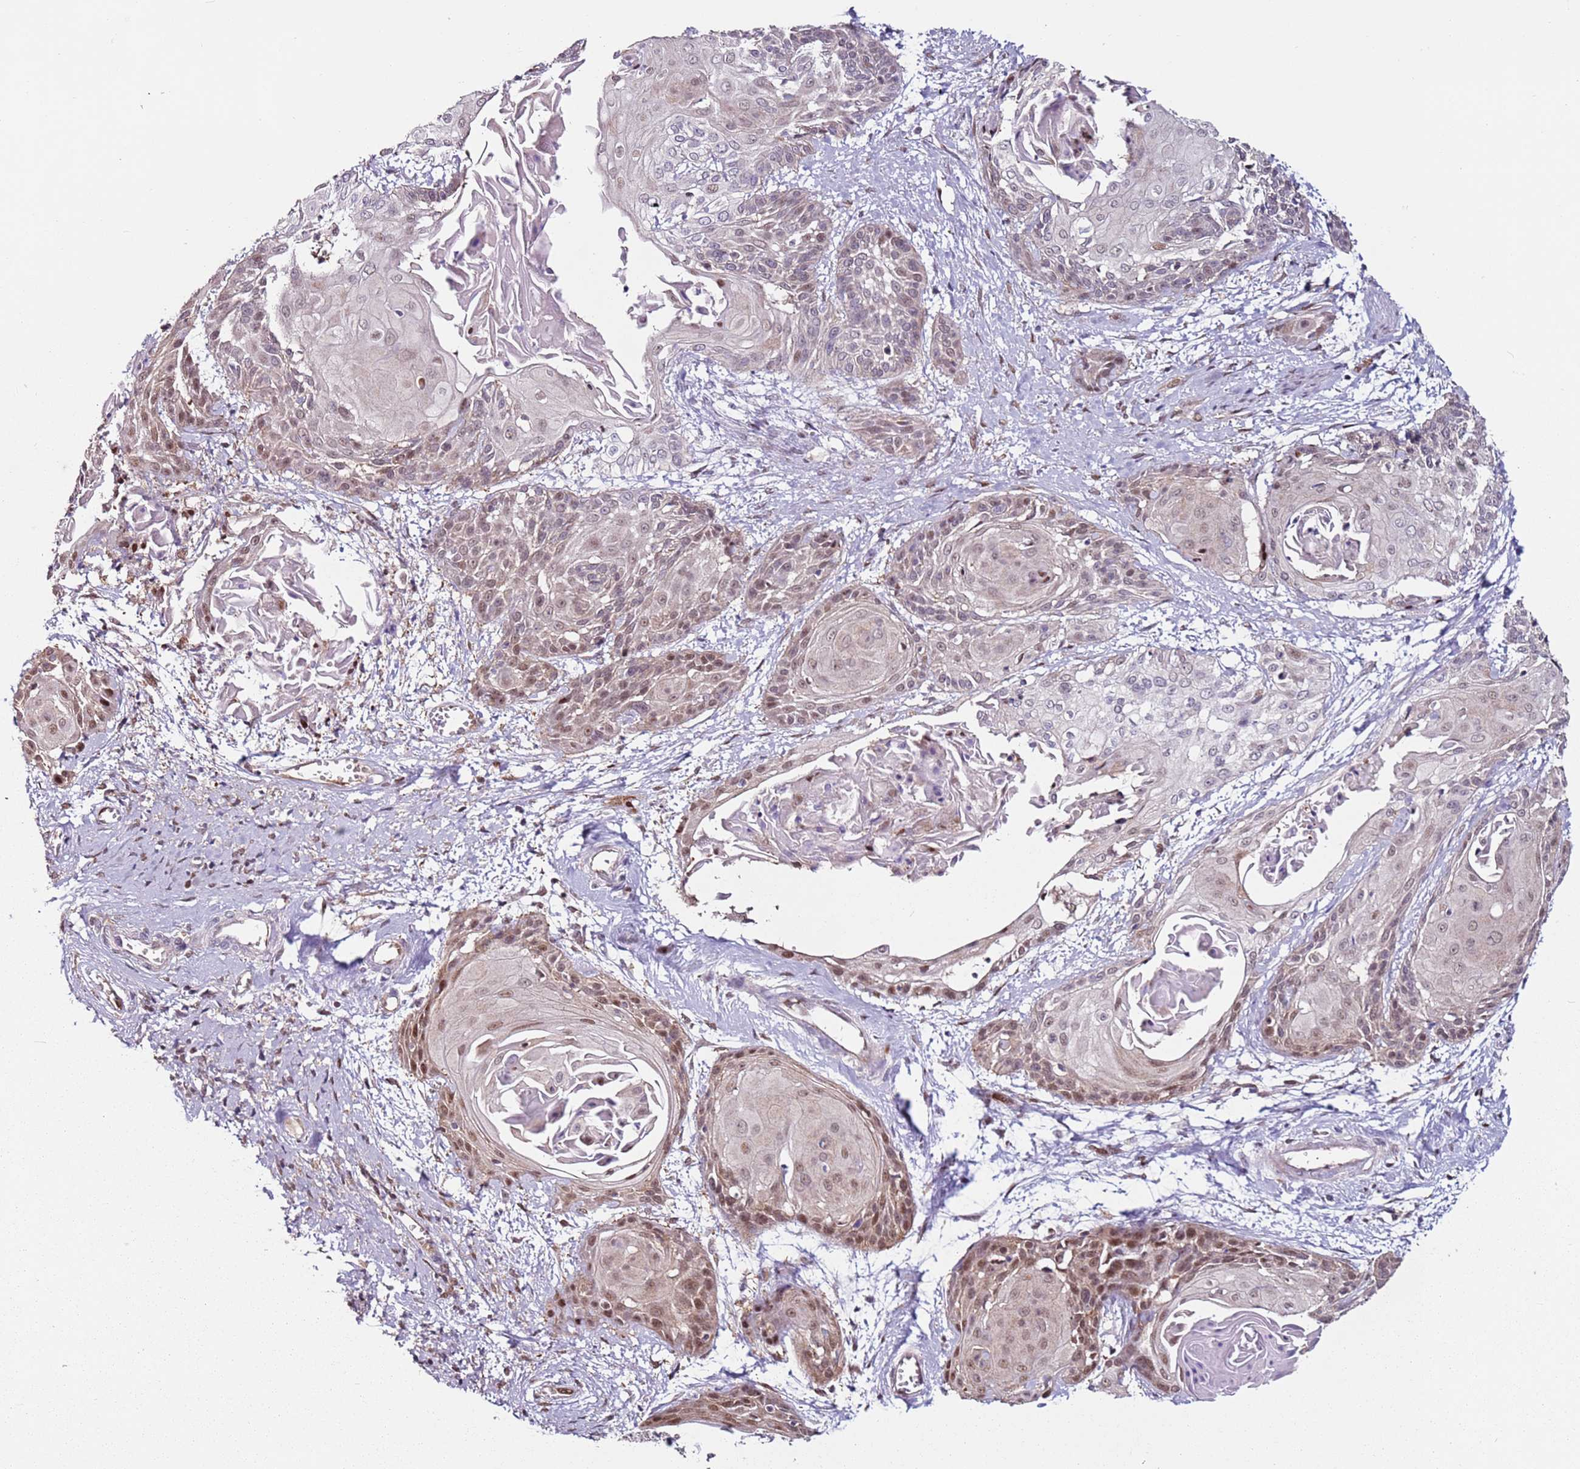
{"staining": {"intensity": "moderate", "quantity": "25%-75%", "location": "nuclear"}, "tissue": "cervical cancer", "cell_type": "Tumor cells", "image_type": "cancer", "snomed": [{"axis": "morphology", "description": "Squamous cell carcinoma, NOS"}, {"axis": "topography", "description": "Cervix"}], "caption": "There is medium levels of moderate nuclear positivity in tumor cells of cervical squamous cell carcinoma, as demonstrated by immunohistochemical staining (brown color).", "gene": "PSMD4", "patient": {"sex": "female", "age": 57}}